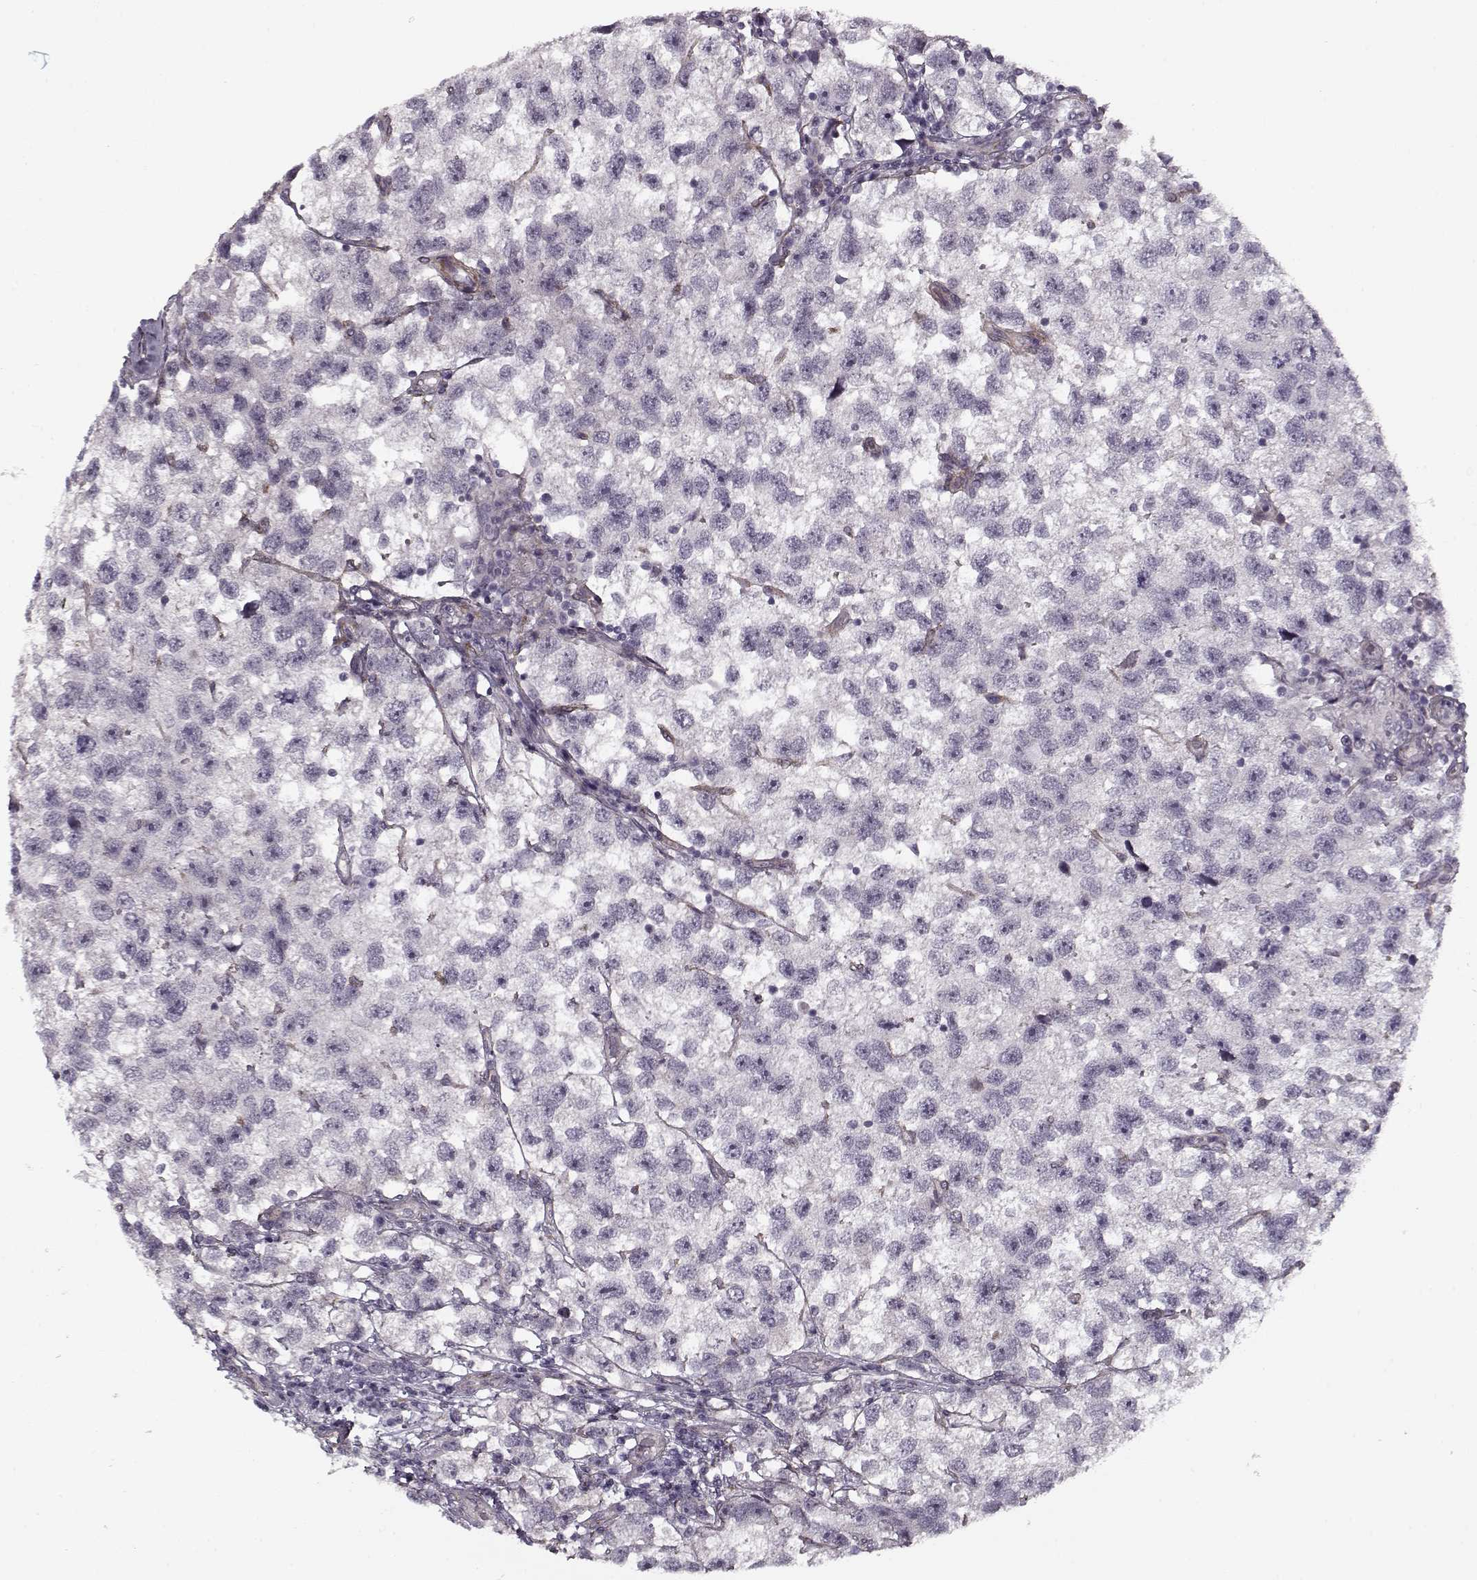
{"staining": {"intensity": "negative", "quantity": "none", "location": "none"}, "tissue": "testis cancer", "cell_type": "Tumor cells", "image_type": "cancer", "snomed": [{"axis": "morphology", "description": "Seminoma, NOS"}, {"axis": "topography", "description": "Testis"}], "caption": "Tumor cells show no significant expression in seminoma (testis).", "gene": "LAMB2", "patient": {"sex": "male", "age": 26}}